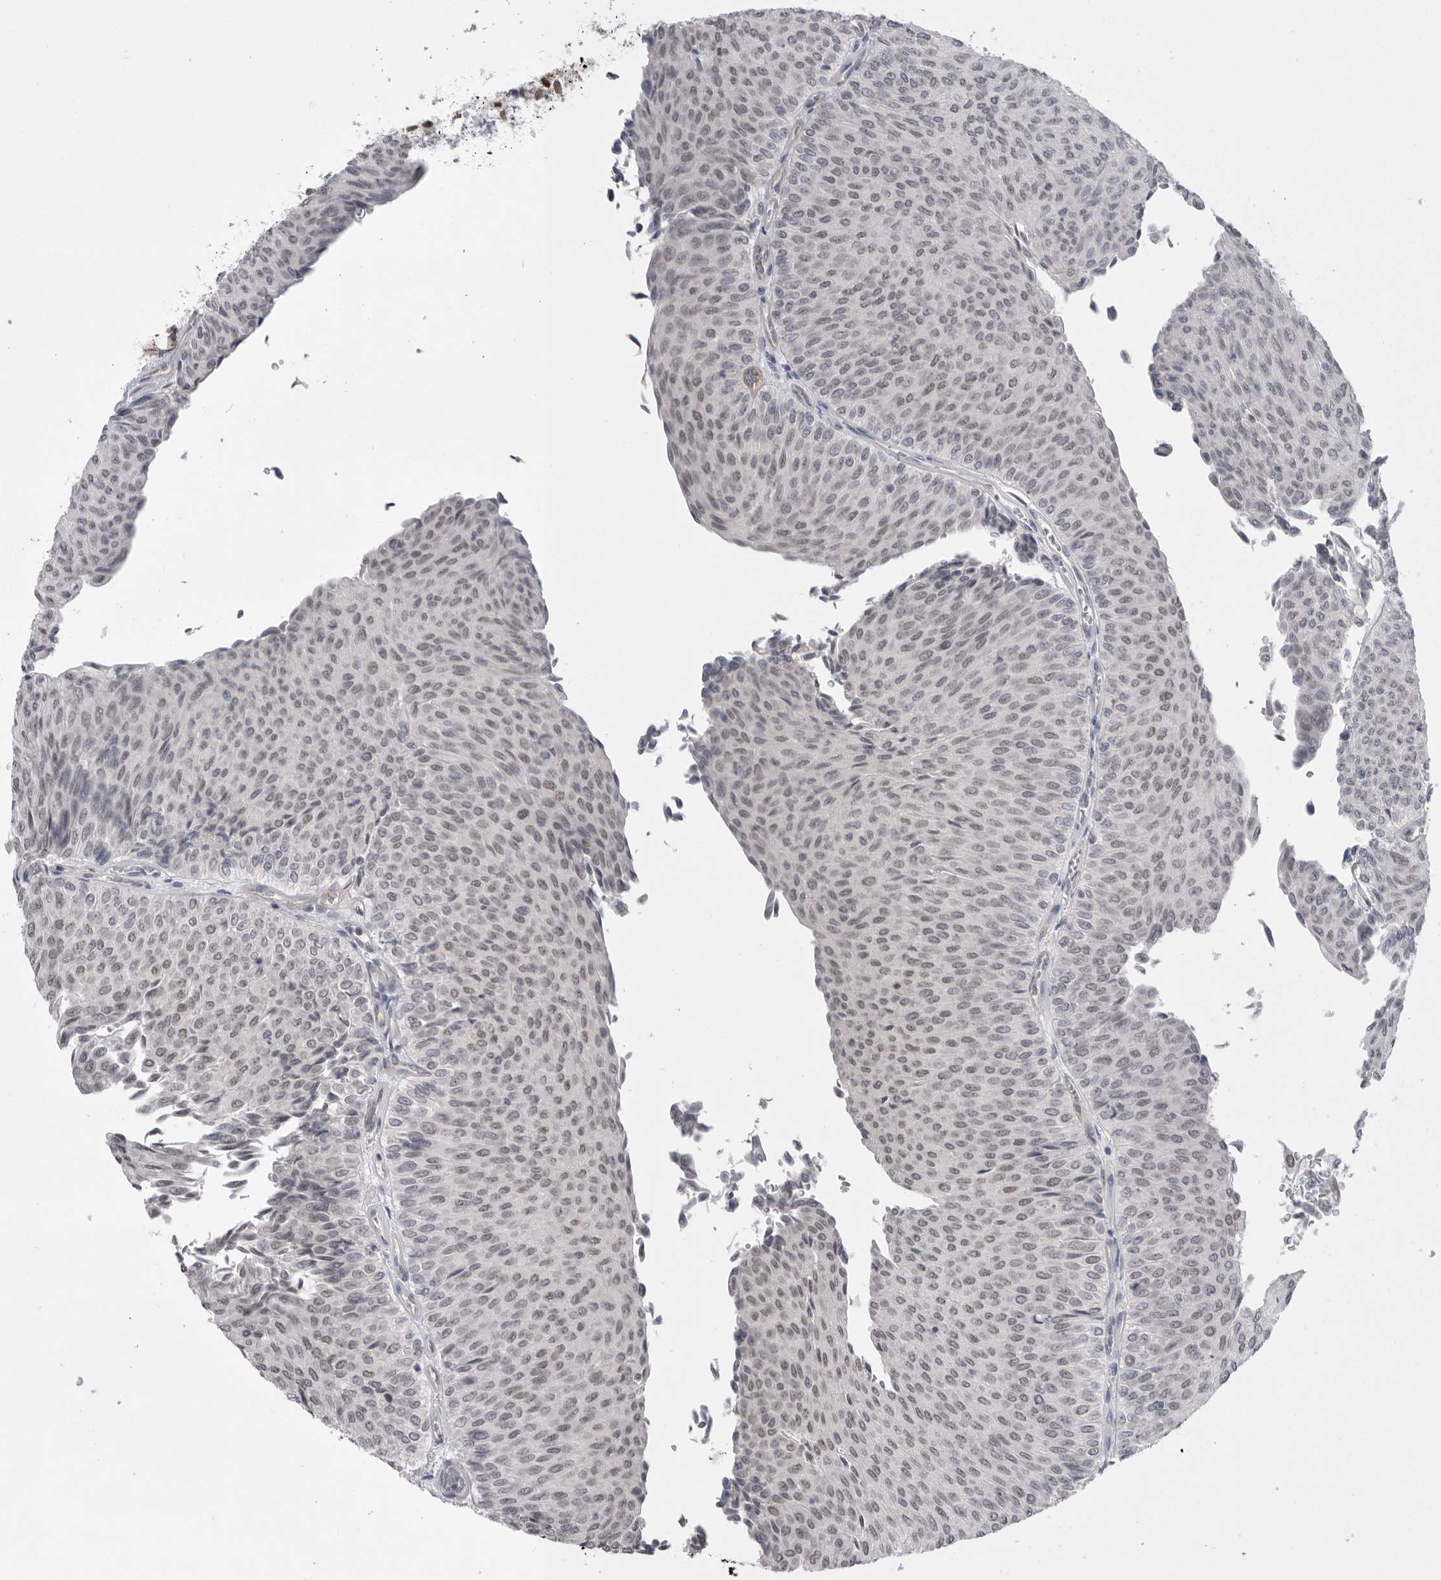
{"staining": {"intensity": "weak", "quantity": ">75%", "location": "nuclear"}, "tissue": "urothelial cancer", "cell_type": "Tumor cells", "image_type": "cancer", "snomed": [{"axis": "morphology", "description": "Urothelial carcinoma, Low grade"}, {"axis": "topography", "description": "Urinary bladder"}], "caption": "Weak nuclear protein positivity is identified in about >75% of tumor cells in urothelial cancer.", "gene": "ZBTB7B", "patient": {"sex": "male", "age": 78}}